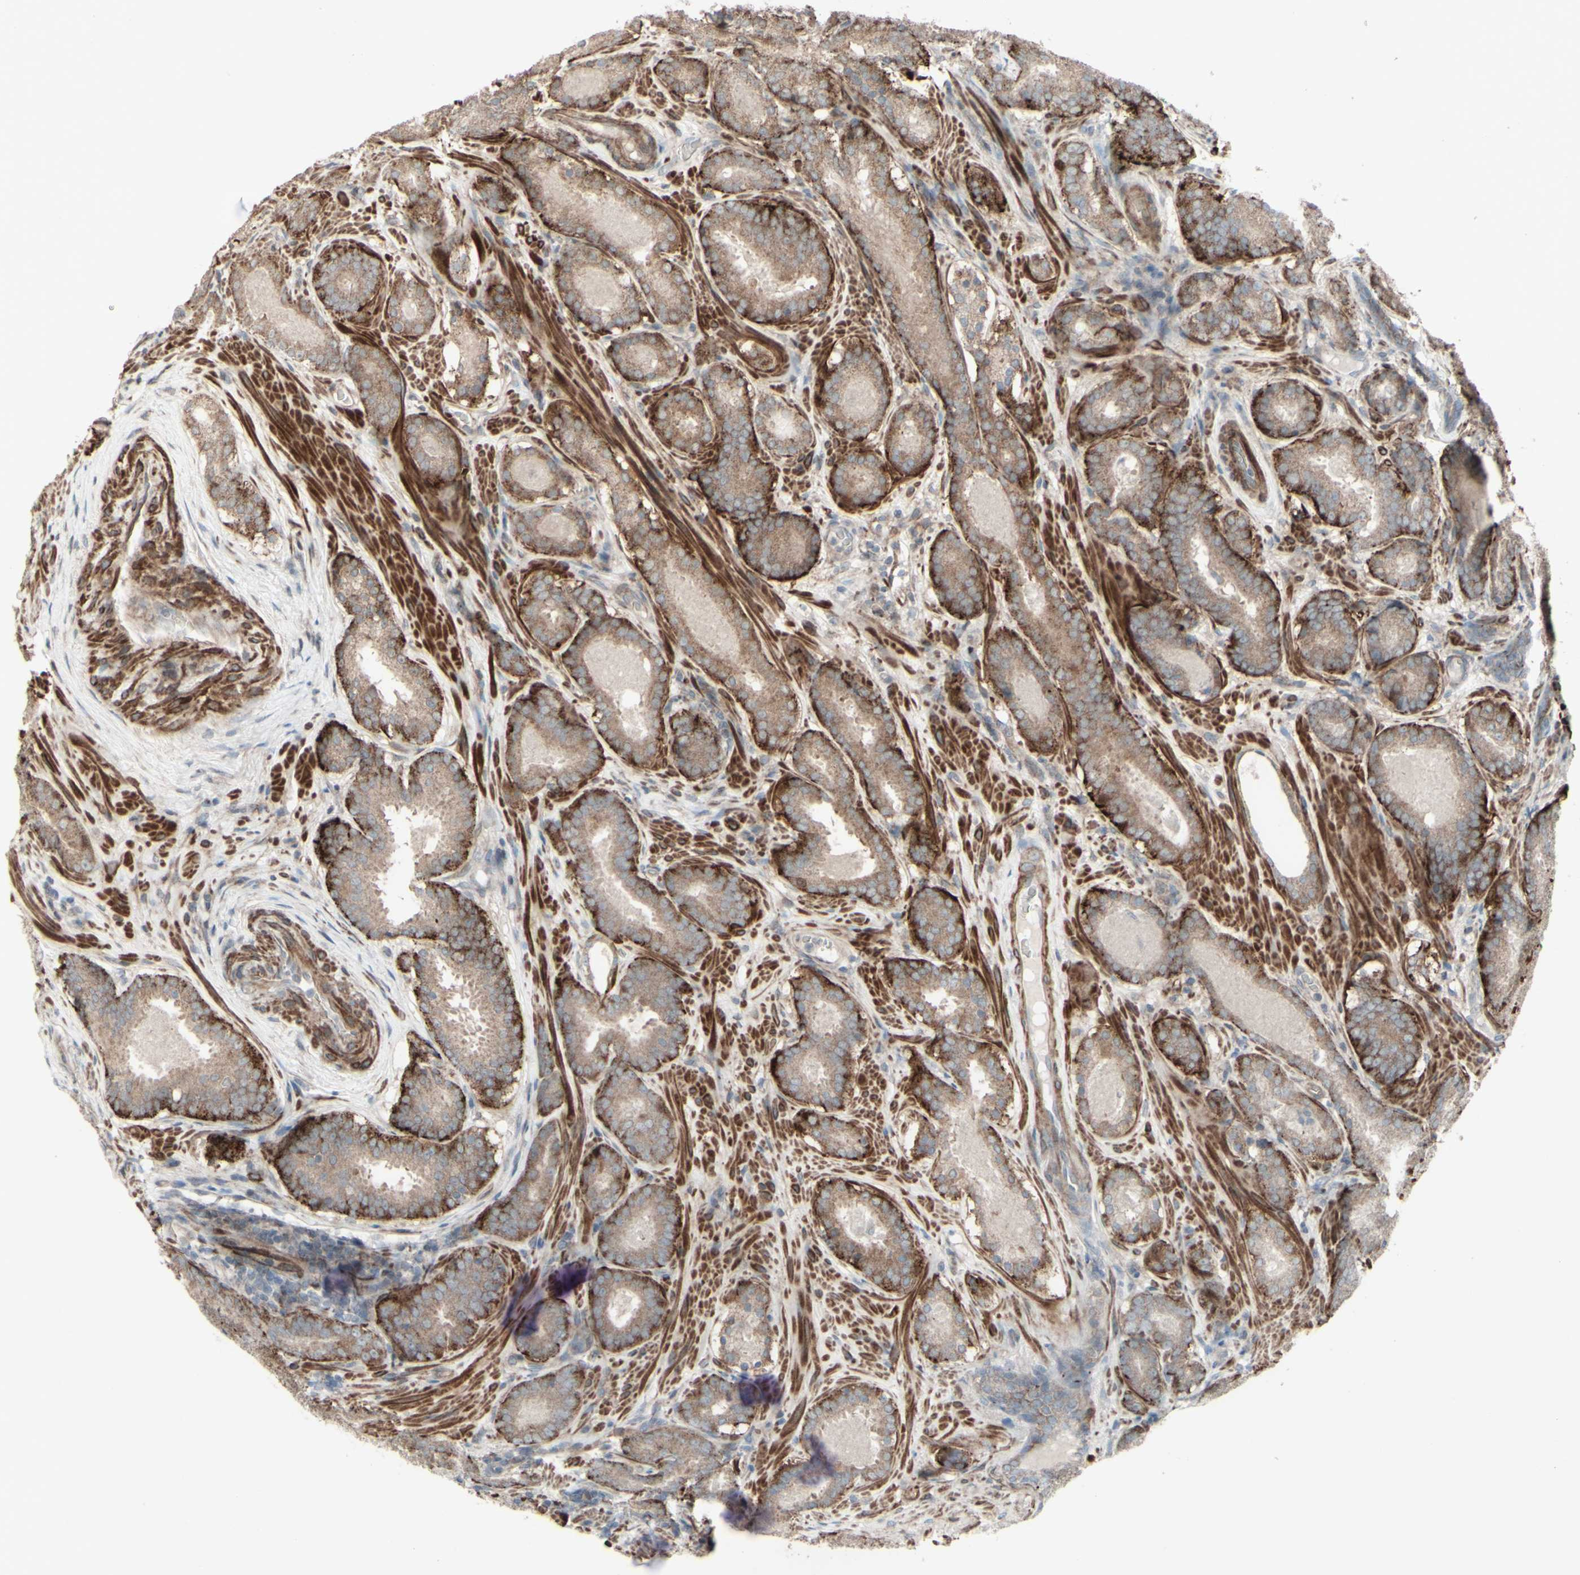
{"staining": {"intensity": "moderate", "quantity": ">75%", "location": "cytoplasmic/membranous"}, "tissue": "prostate cancer", "cell_type": "Tumor cells", "image_type": "cancer", "snomed": [{"axis": "morphology", "description": "Adenocarcinoma, Low grade"}, {"axis": "topography", "description": "Prostate"}], "caption": "Immunohistochemistry (IHC) staining of prostate cancer, which shows medium levels of moderate cytoplasmic/membranous staining in approximately >75% of tumor cells indicating moderate cytoplasmic/membranous protein staining. The staining was performed using DAB (brown) for protein detection and nuclei were counterstained in hematoxylin (blue).", "gene": "GMNN", "patient": {"sex": "male", "age": 69}}